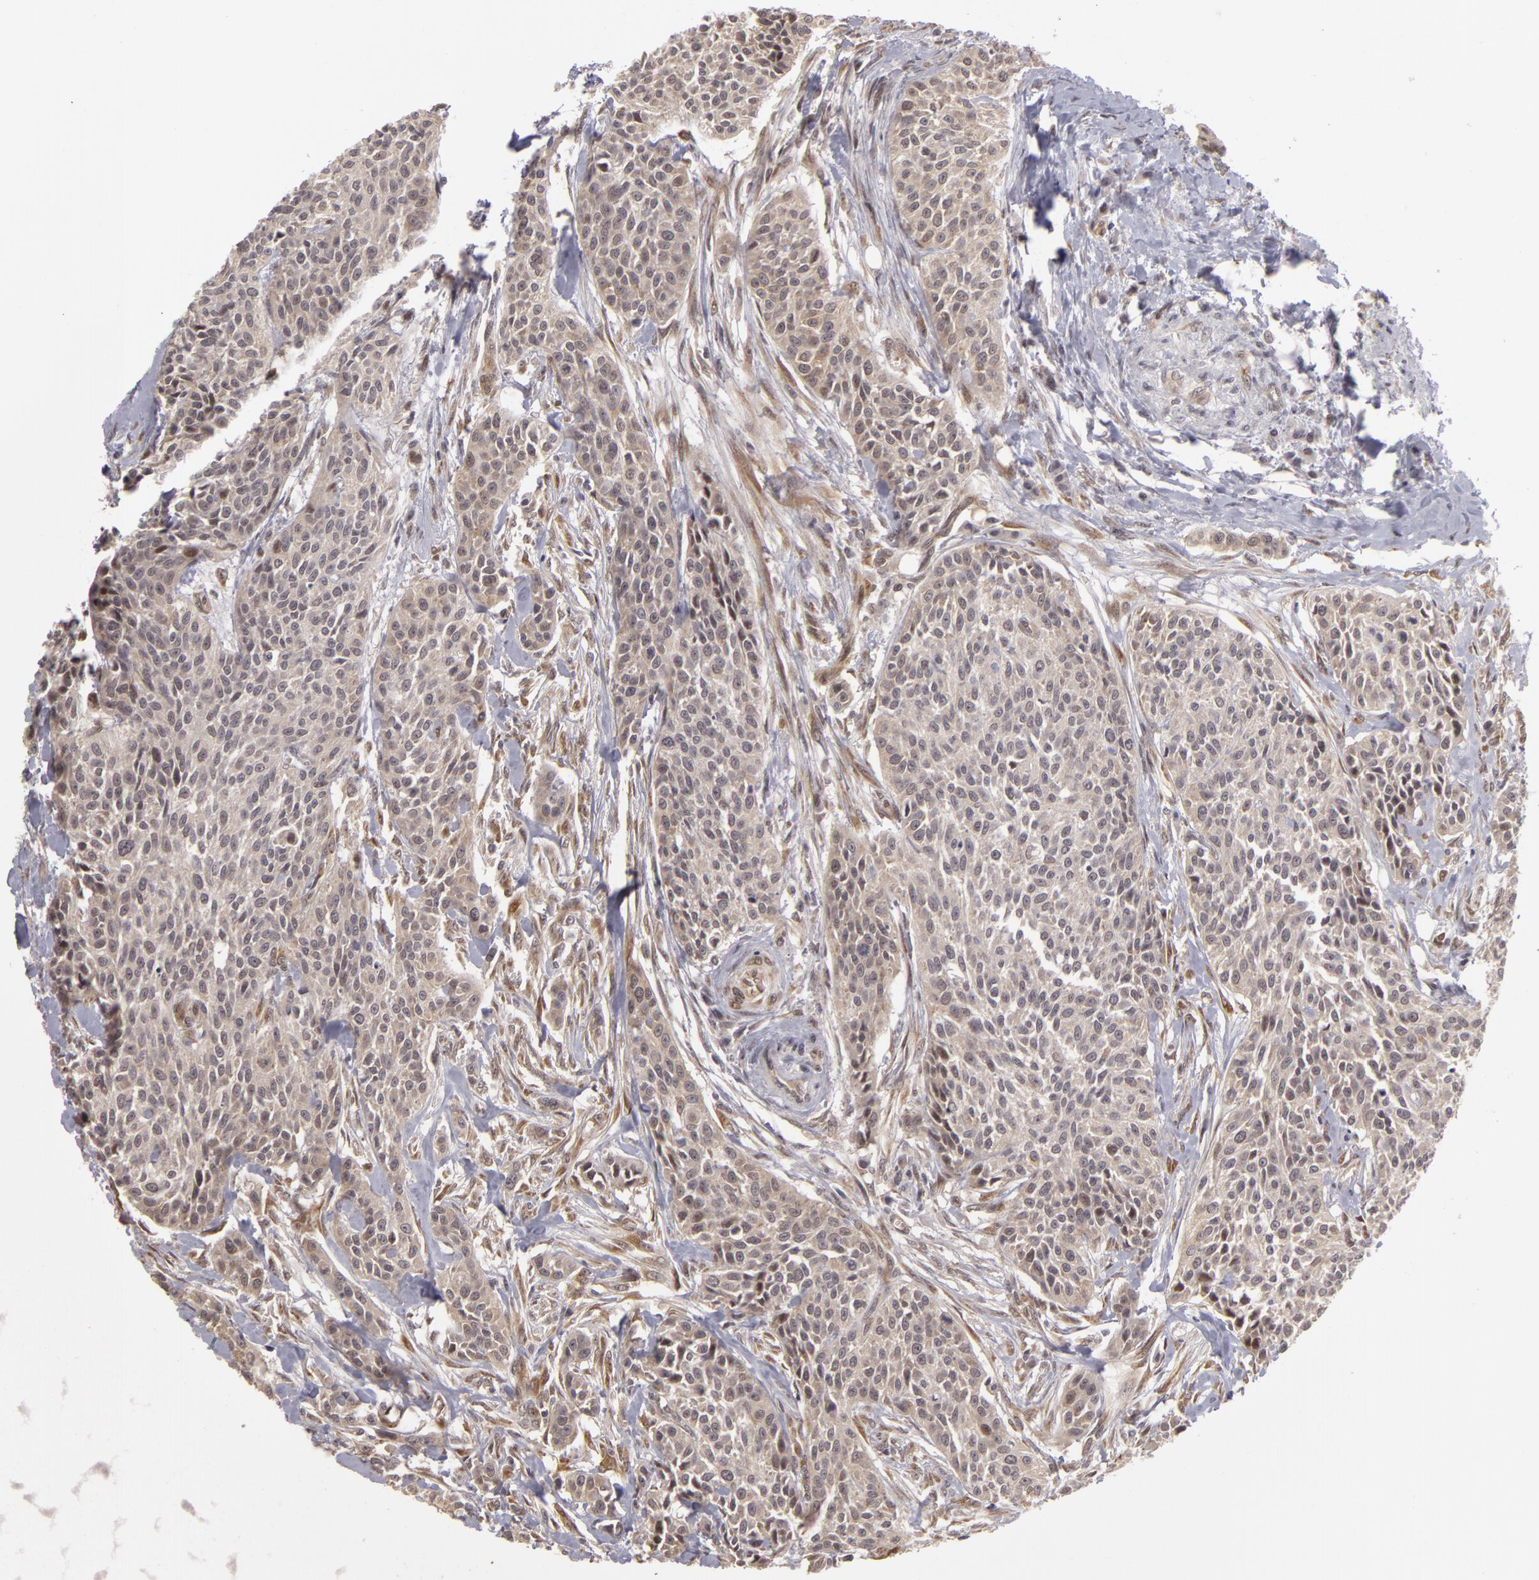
{"staining": {"intensity": "weak", "quantity": "<25%", "location": "cytoplasmic/membranous,nuclear"}, "tissue": "urothelial cancer", "cell_type": "Tumor cells", "image_type": "cancer", "snomed": [{"axis": "morphology", "description": "Urothelial carcinoma, High grade"}, {"axis": "topography", "description": "Urinary bladder"}], "caption": "Urothelial cancer was stained to show a protein in brown. There is no significant staining in tumor cells.", "gene": "ZNF133", "patient": {"sex": "male", "age": 56}}